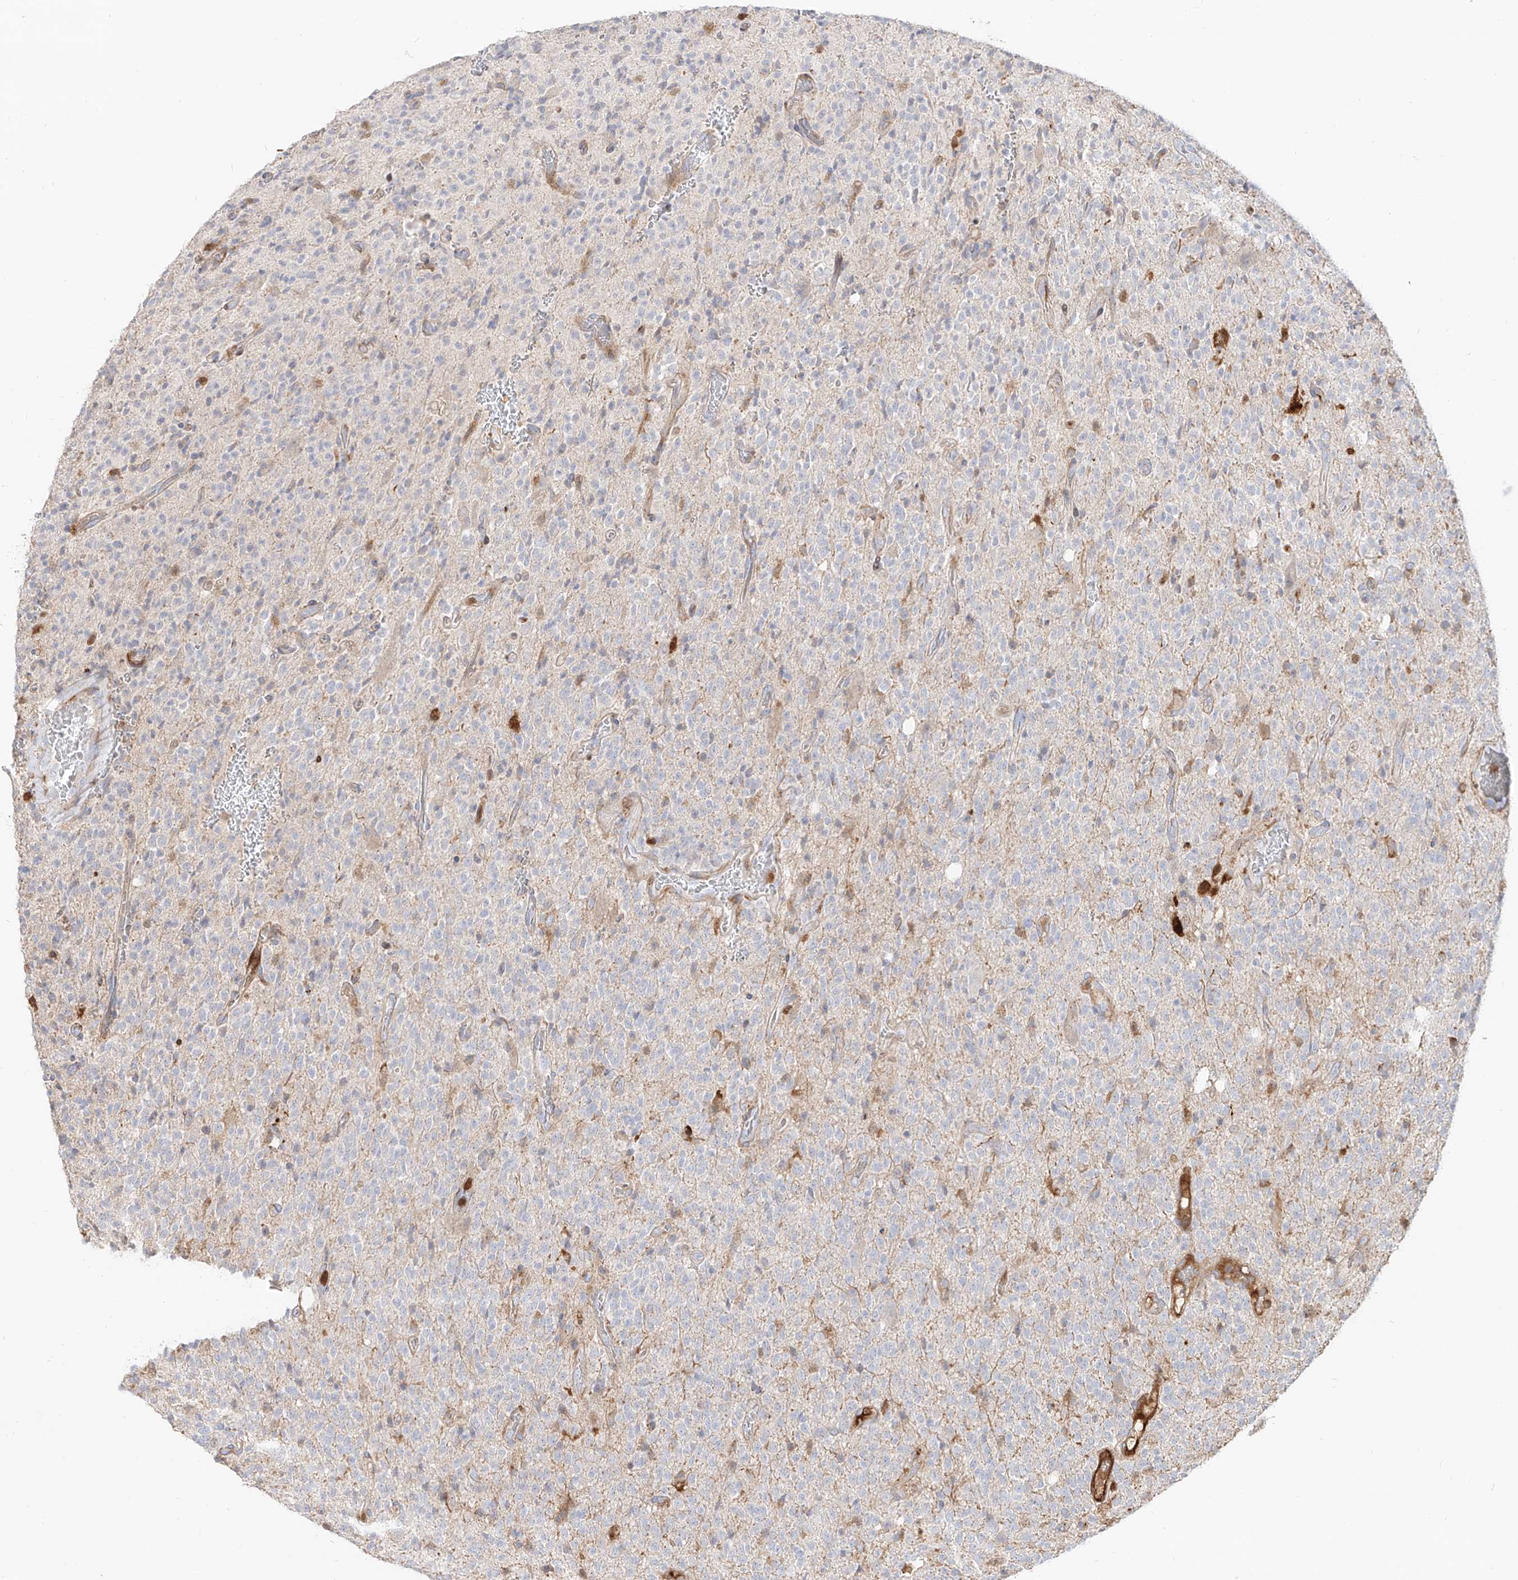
{"staining": {"intensity": "negative", "quantity": "none", "location": "none"}, "tissue": "glioma", "cell_type": "Tumor cells", "image_type": "cancer", "snomed": [{"axis": "morphology", "description": "Glioma, malignant, High grade"}, {"axis": "topography", "description": "Brain"}], "caption": "Immunohistochemistry of human glioma shows no positivity in tumor cells. Brightfield microscopy of immunohistochemistry stained with DAB (3,3'-diaminobenzidine) (brown) and hematoxylin (blue), captured at high magnification.", "gene": "KYNU", "patient": {"sex": "male", "age": 34}}